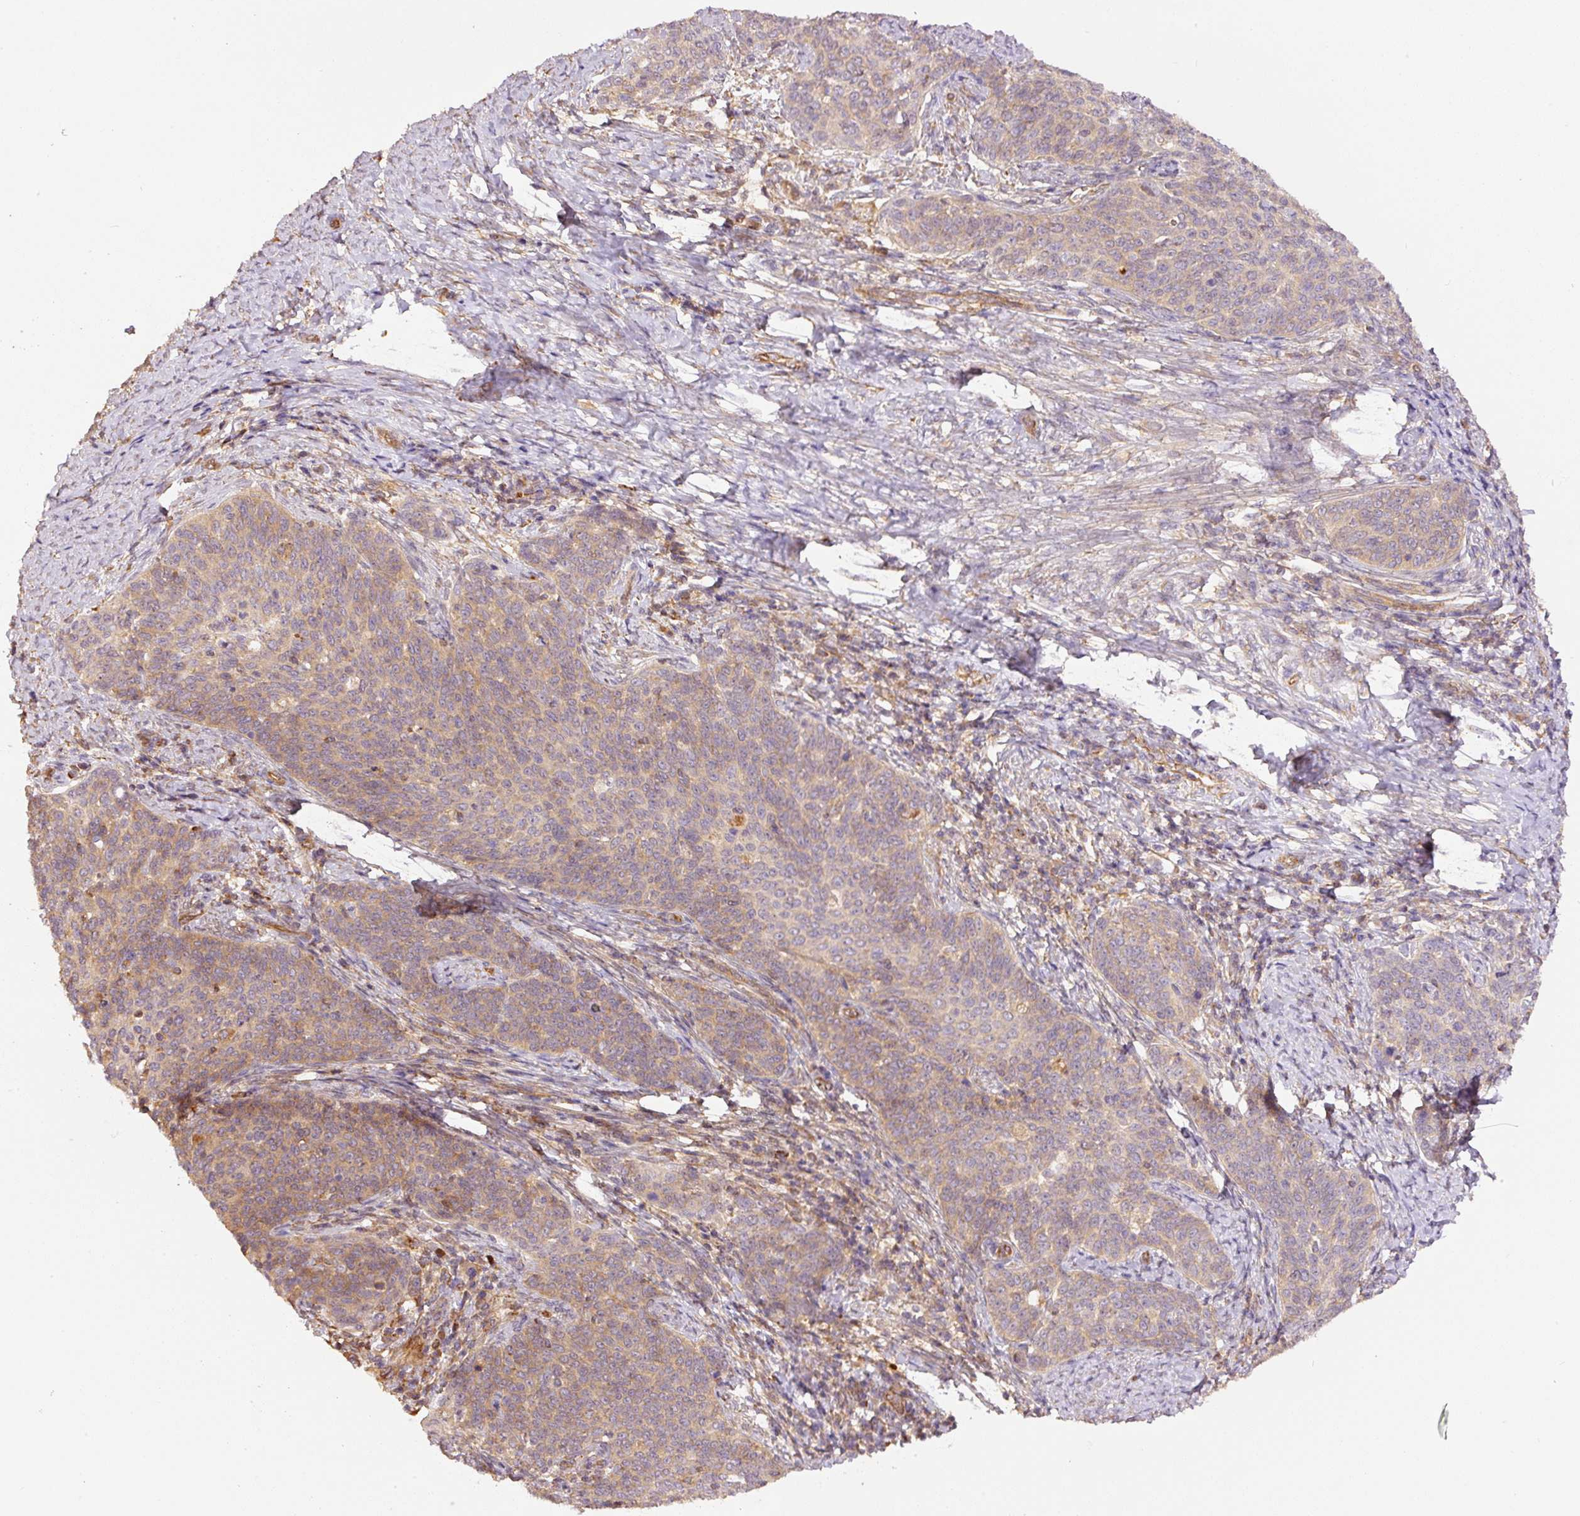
{"staining": {"intensity": "weak", "quantity": ">75%", "location": "cytoplasmic/membranous"}, "tissue": "cervical cancer", "cell_type": "Tumor cells", "image_type": "cancer", "snomed": [{"axis": "morphology", "description": "Squamous cell carcinoma, NOS"}, {"axis": "topography", "description": "Cervix"}], "caption": "Protein staining reveals weak cytoplasmic/membranous positivity in approximately >75% of tumor cells in cervical cancer.", "gene": "PCK2", "patient": {"sex": "female", "age": 39}}